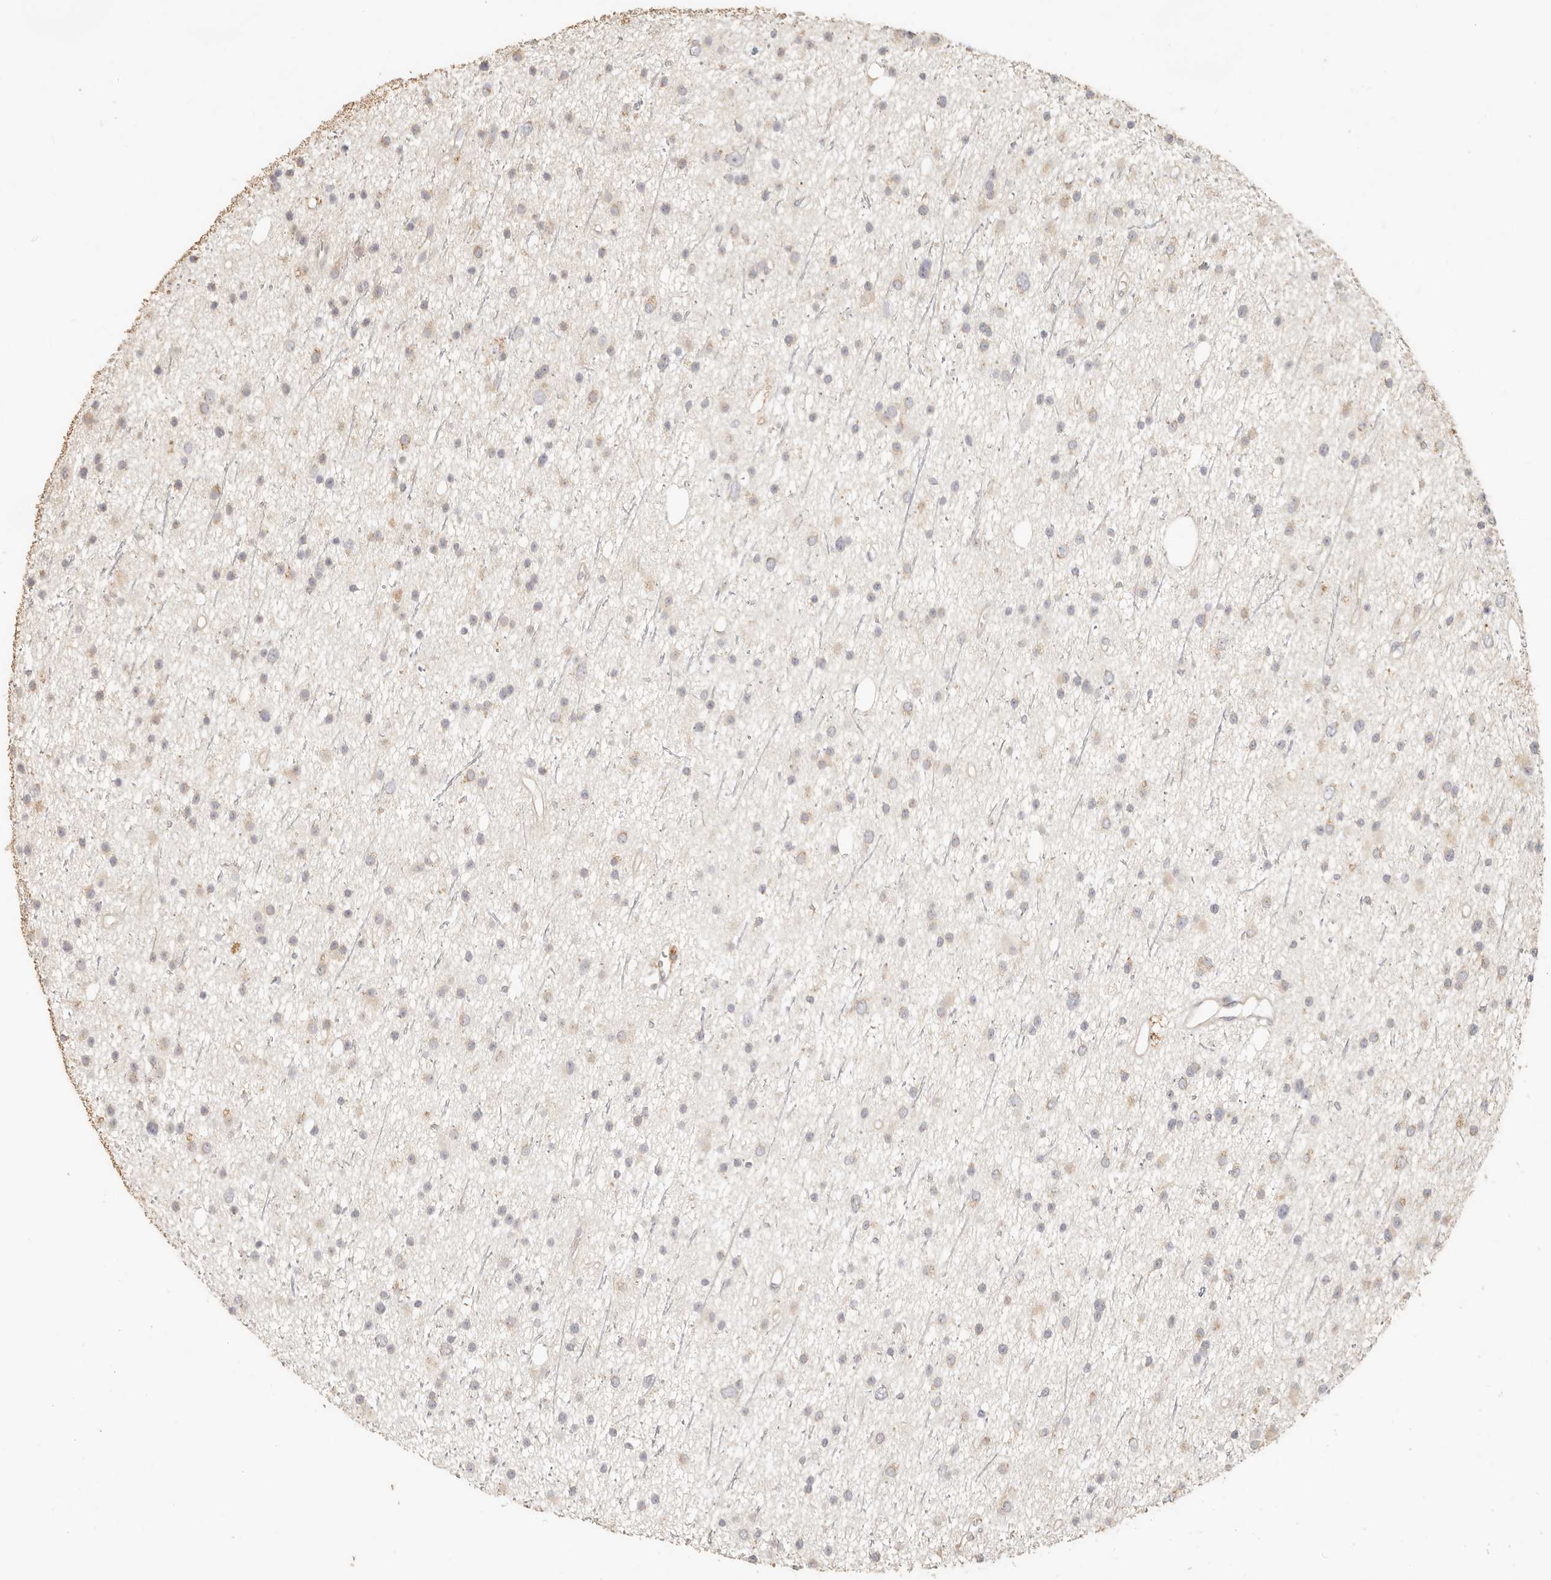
{"staining": {"intensity": "weak", "quantity": "<25%", "location": "cytoplasmic/membranous"}, "tissue": "glioma", "cell_type": "Tumor cells", "image_type": "cancer", "snomed": [{"axis": "morphology", "description": "Glioma, malignant, Low grade"}, {"axis": "topography", "description": "Cerebral cortex"}], "caption": "Tumor cells are negative for protein expression in human malignant glioma (low-grade). Nuclei are stained in blue.", "gene": "PTPN22", "patient": {"sex": "female", "age": 39}}